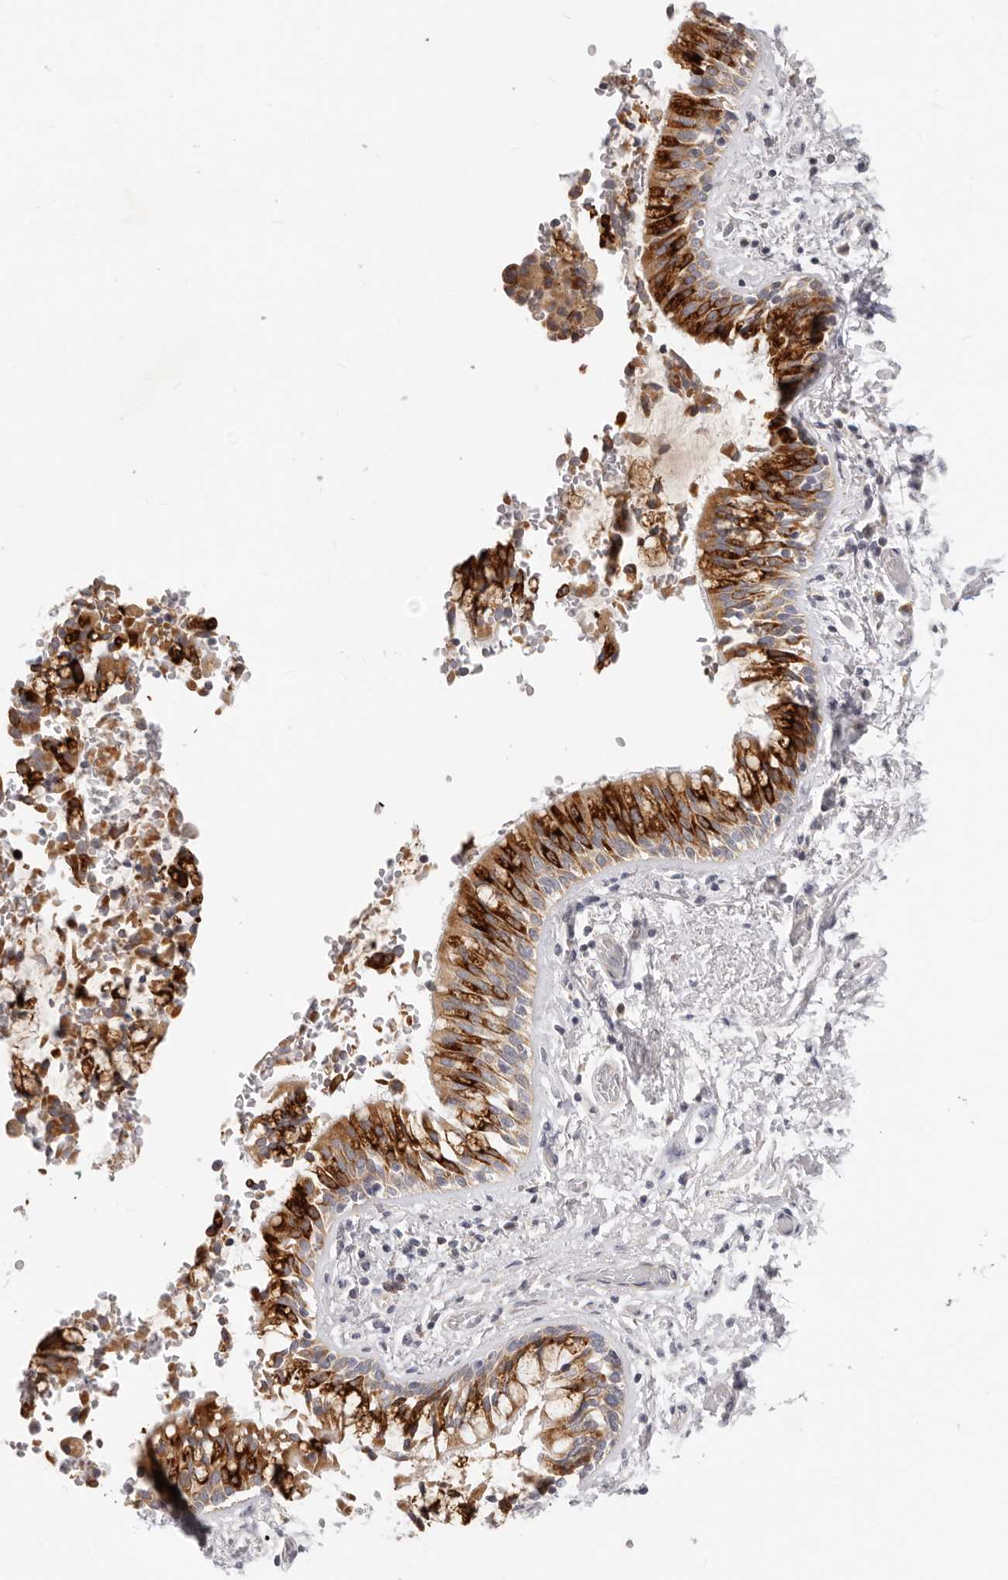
{"staining": {"intensity": "strong", "quantity": ">75%", "location": "cytoplasmic/membranous"}, "tissue": "bronchus", "cell_type": "Respiratory epithelial cells", "image_type": "normal", "snomed": [{"axis": "morphology", "description": "Normal tissue, NOS"}, {"axis": "morphology", "description": "Inflammation, NOS"}, {"axis": "topography", "description": "Cartilage tissue"}, {"axis": "topography", "description": "Bronchus"}, {"axis": "topography", "description": "Lung"}], "caption": "An immunohistochemistry (IHC) micrograph of unremarkable tissue is shown. Protein staining in brown shows strong cytoplasmic/membranous positivity in bronchus within respiratory epithelial cells. The protein of interest is shown in brown color, while the nuclei are stained blue.", "gene": "TFB2M", "patient": {"sex": "female", "age": 64}}